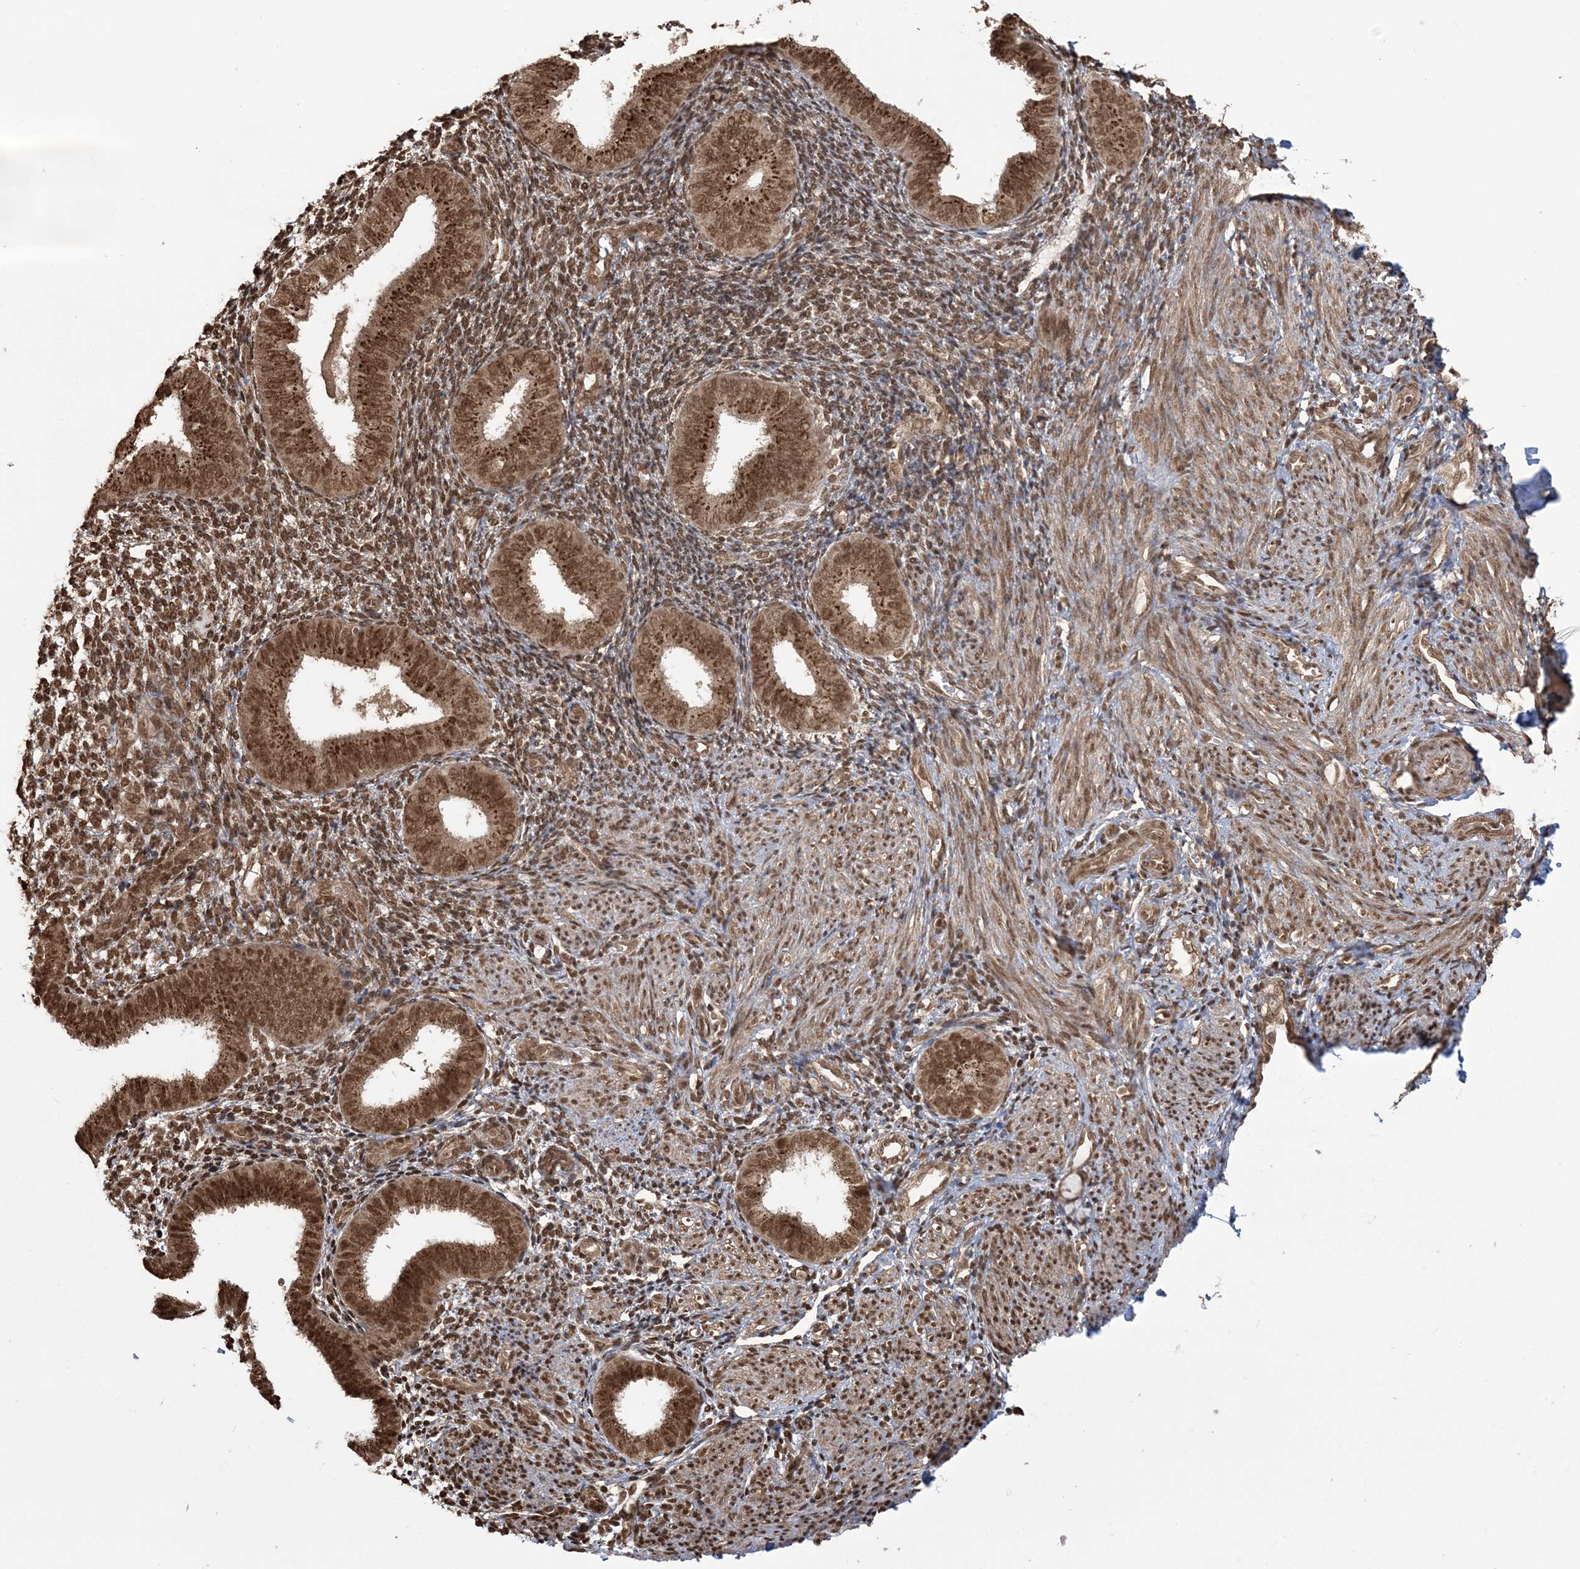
{"staining": {"intensity": "moderate", "quantity": ">75%", "location": "cytoplasmic/membranous,nuclear"}, "tissue": "endometrium", "cell_type": "Cells in endometrial stroma", "image_type": "normal", "snomed": [{"axis": "morphology", "description": "Normal tissue, NOS"}, {"axis": "topography", "description": "Uterus"}, {"axis": "topography", "description": "Endometrium"}], "caption": "A histopathology image of endometrium stained for a protein demonstrates moderate cytoplasmic/membranous,nuclear brown staining in cells in endometrial stroma. (DAB IHC, brown staining for protein, blue staining for nuclei).", "gene": "ZNF839", "patient": {"sex": "female", "age": 48}}